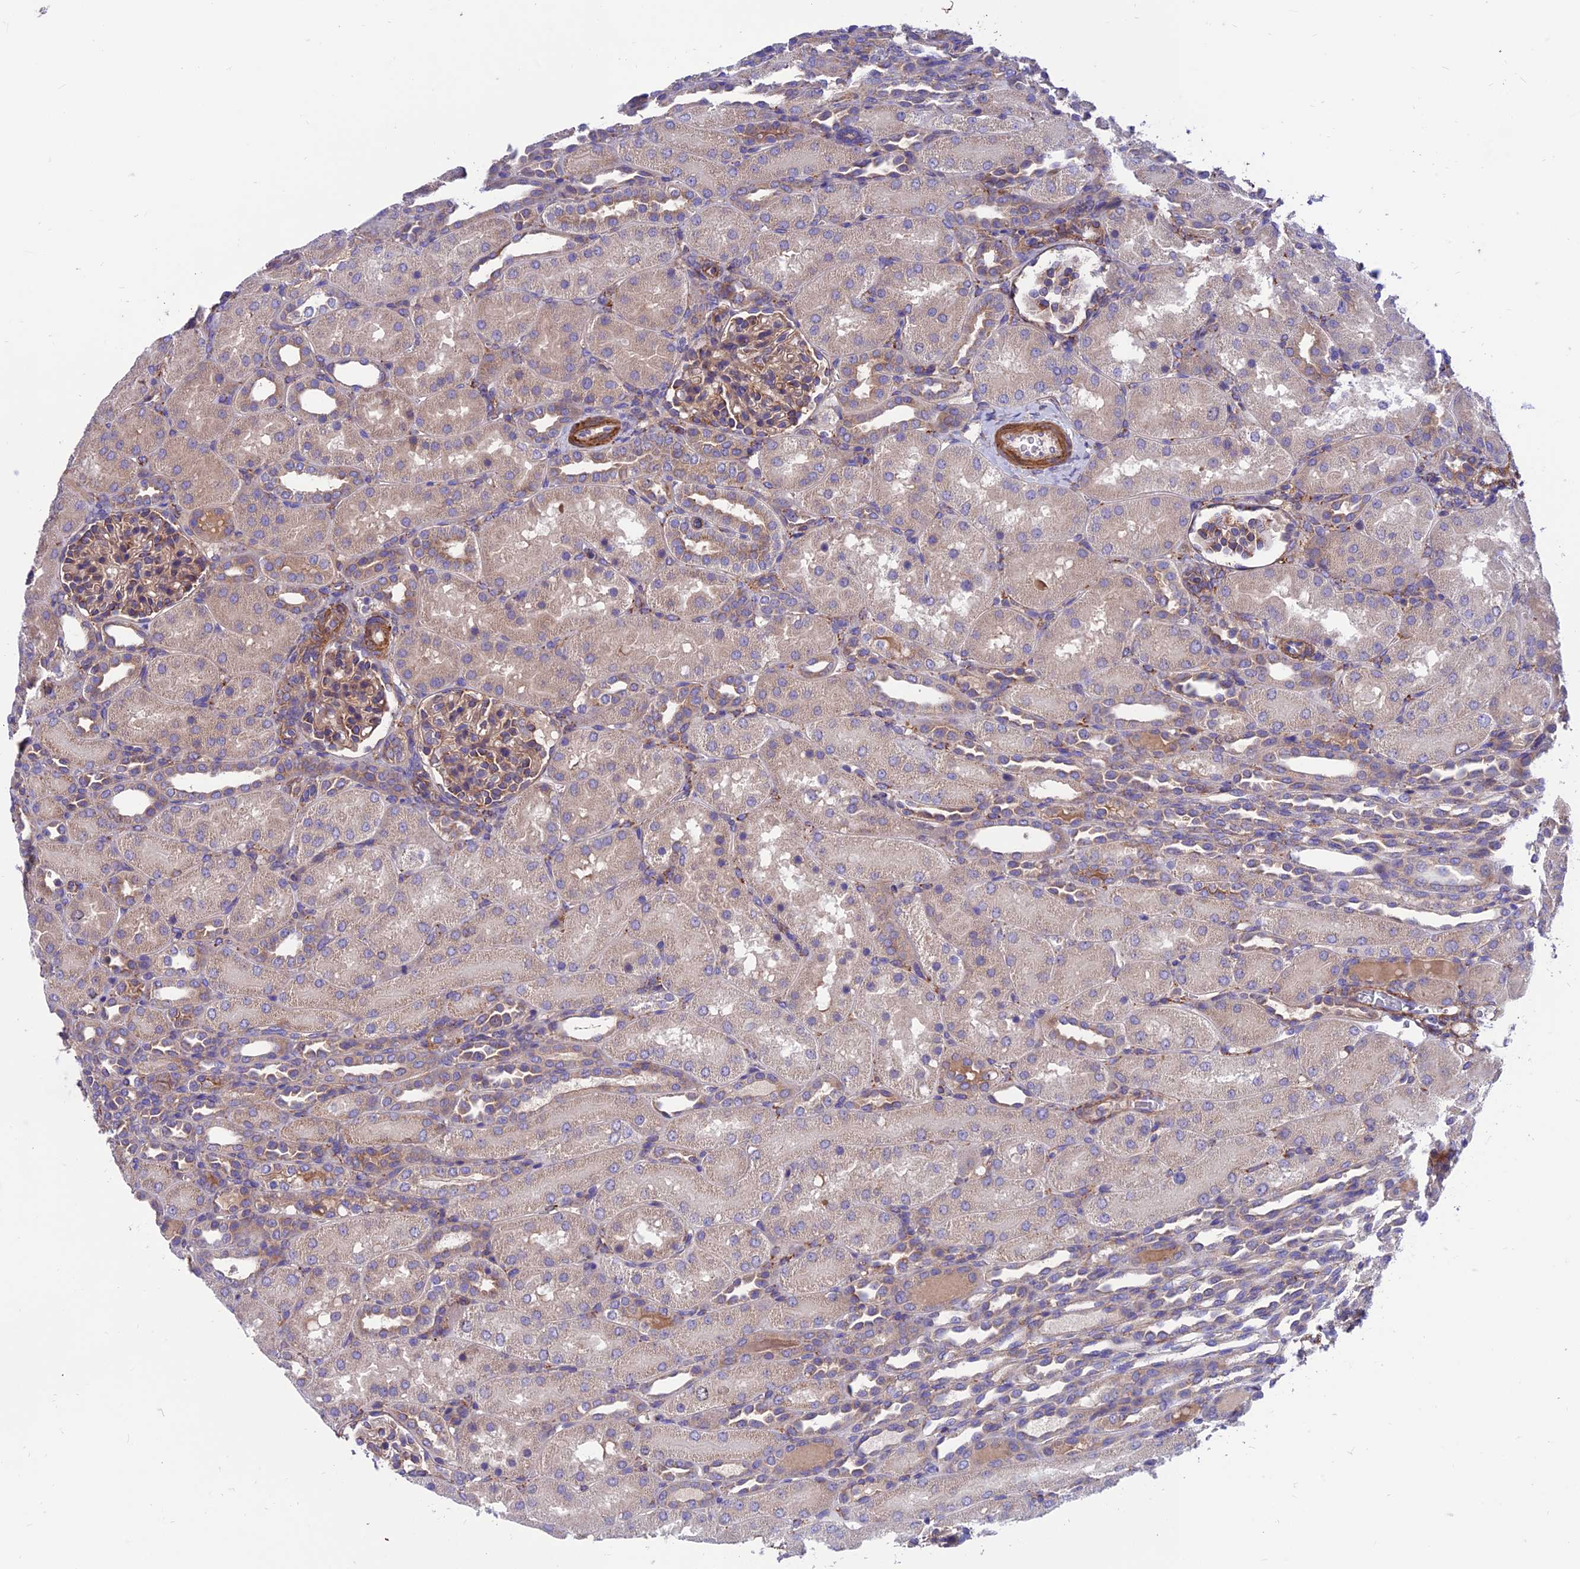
{"staining": {"intensity": "weak", "quantity": "25%-75%", "location": "cytoplasmic/membranous"}, "tissue": "kidney", "cell_type": "Cells in glomeruli", "image_type": "normal", "snomed": [{"axis": "morphology", "description": "Normal tissue, NOS"}, {"axis": "topography", "description": "Kidney"}], "caption": "Protein expression analysis of unremarkable human kidney reveals weak cytoplasmic/membranous staining in approximately 25%-75% of cells in glomeruli. (Brightfield microscopy of DAB IHC at high magnification).", "gene": "VPS16", "patient": {"sex": "male", "age": 1}}